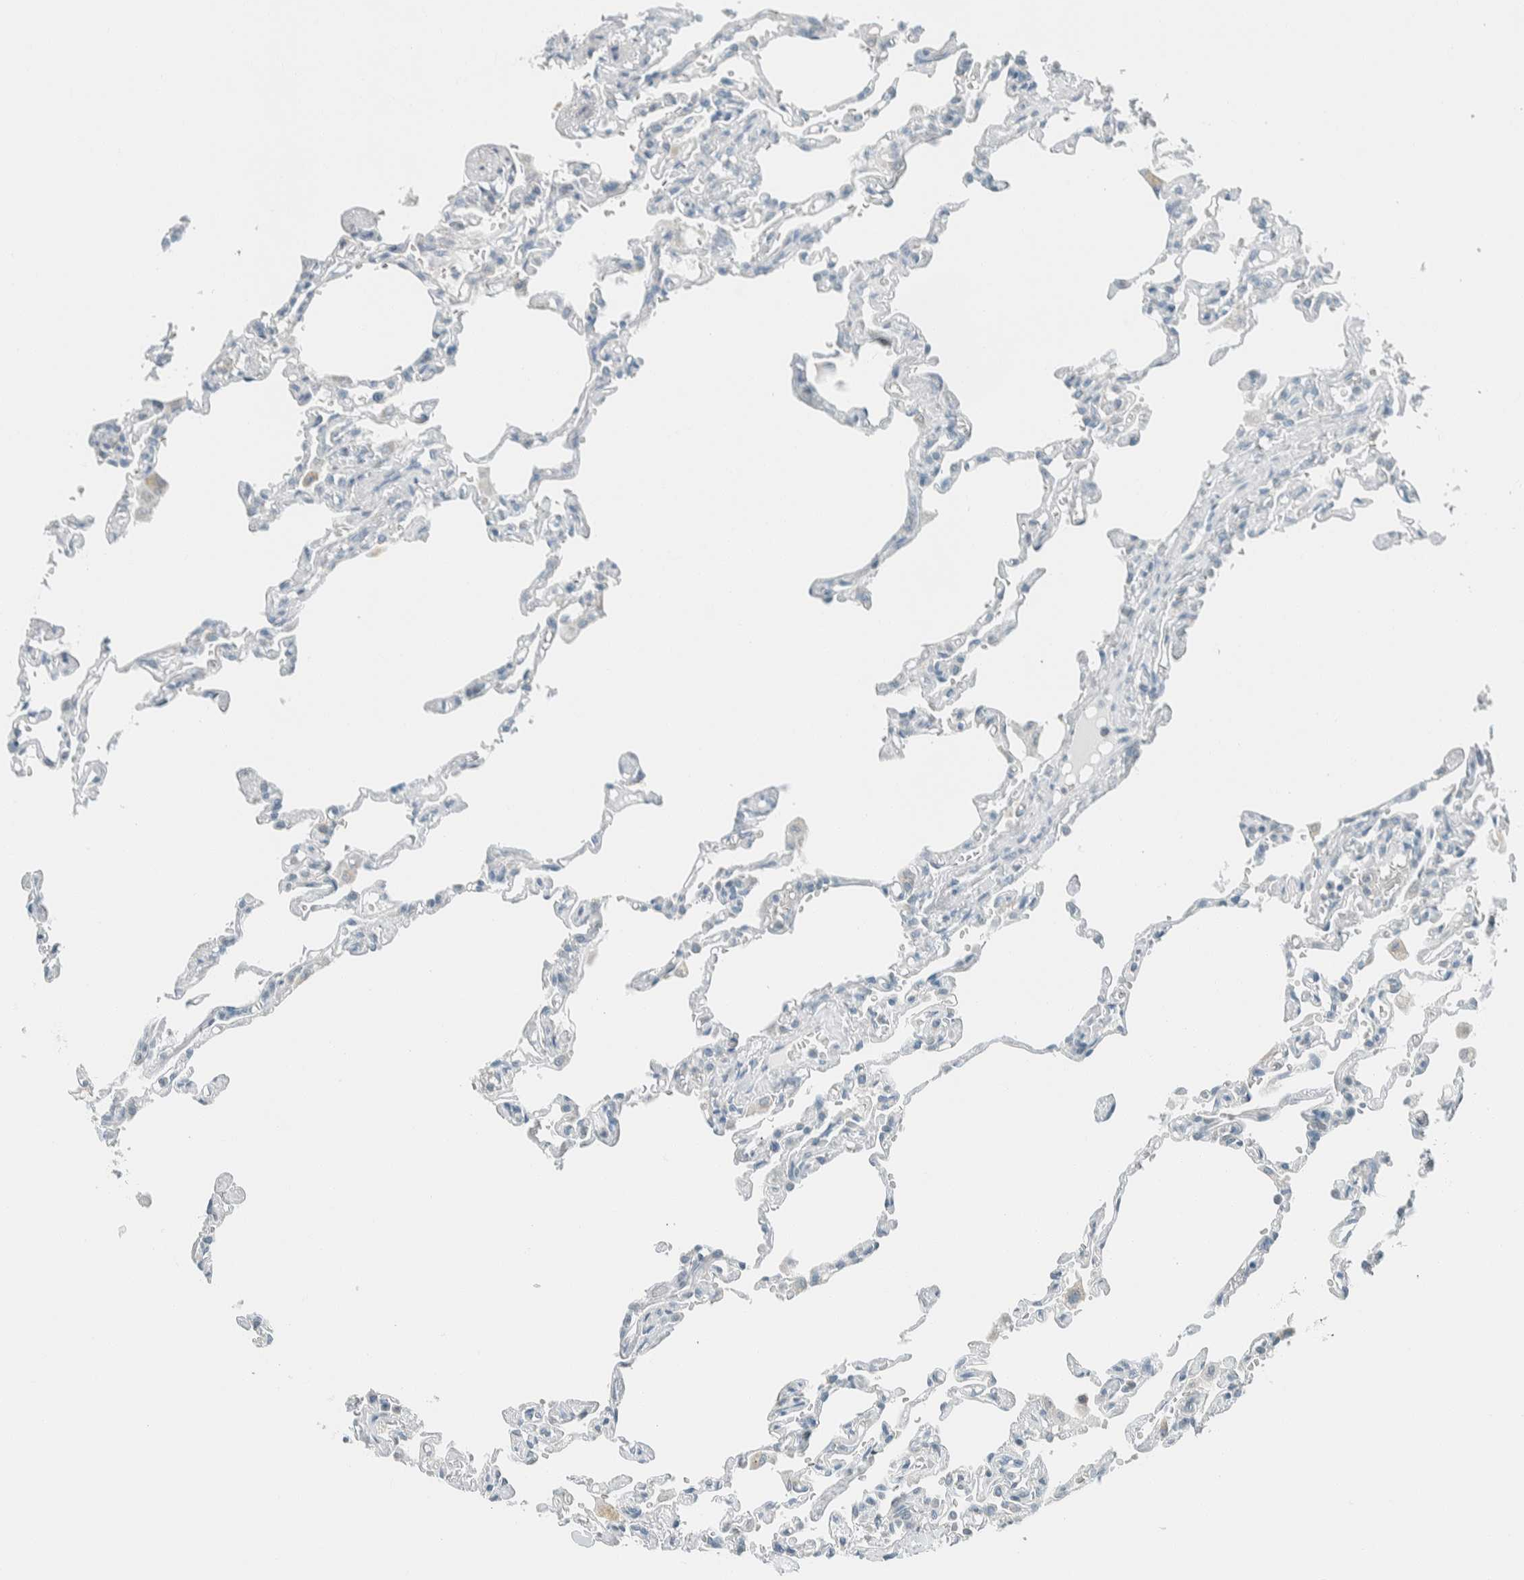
{"staining": {"intensity": "negative", "quantity": "none", "location": "none"}, "tissue": "lung", "cell_type": "Alveolar cells", "image_type": "normal", "snomed": [{"axis": "morphology", "description": "Normal tissue, NOS"}, {"axis": "topography", "description": "Lung"}], "caption": "Immunohistochemistry (IHC) of unremarkable human lung reveals no staining in alveolar cells.", "gene": "AARSD1", "patient": {"sex": "male", "age": 21}}